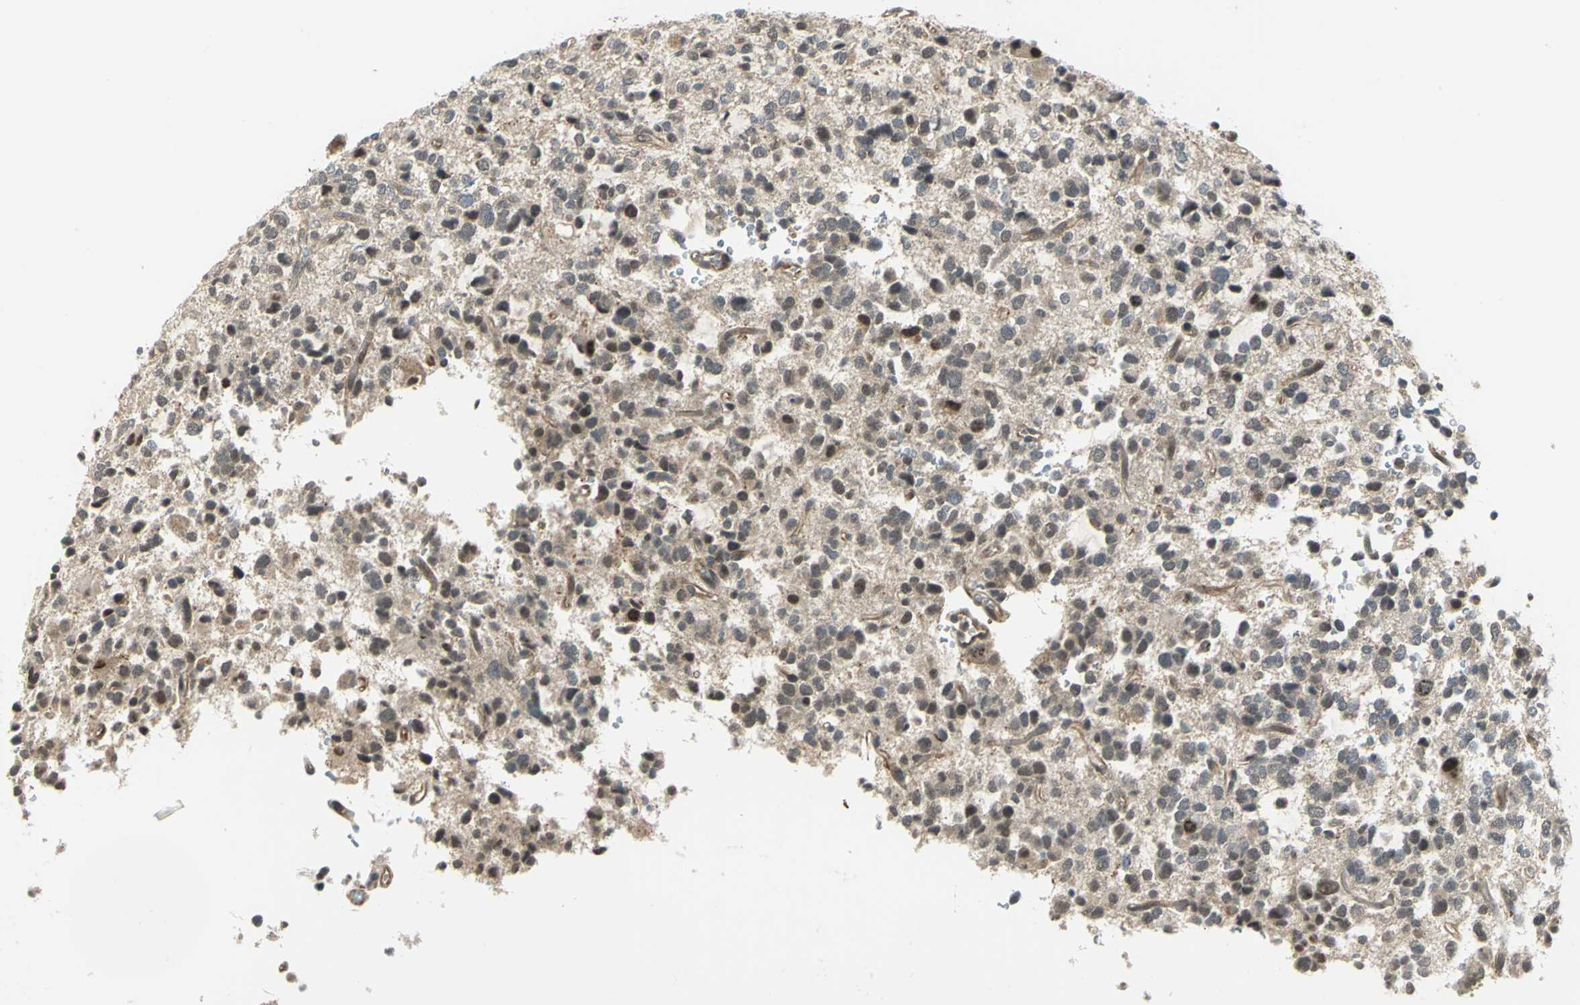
{"staining": {"intensity": "weak", "quantity": ">75%", "location": "cytoplasmic/membranous"}, "tissue": "glioma", "cell_type": "Tumor cells", "image_type": "cancer", "snomed": [{"axis": "morphology", "description": "Glioma, malignant, High grade"}, {"axis": "topography", "description": "Brain"}], "caption": "Protein expression analysis of glioma reveals weak cytoplasmic/membranous expression in about >75% of tumor cells.", "gene": "PLAGL2", "patient": {"sex": "male", "age": 47}}